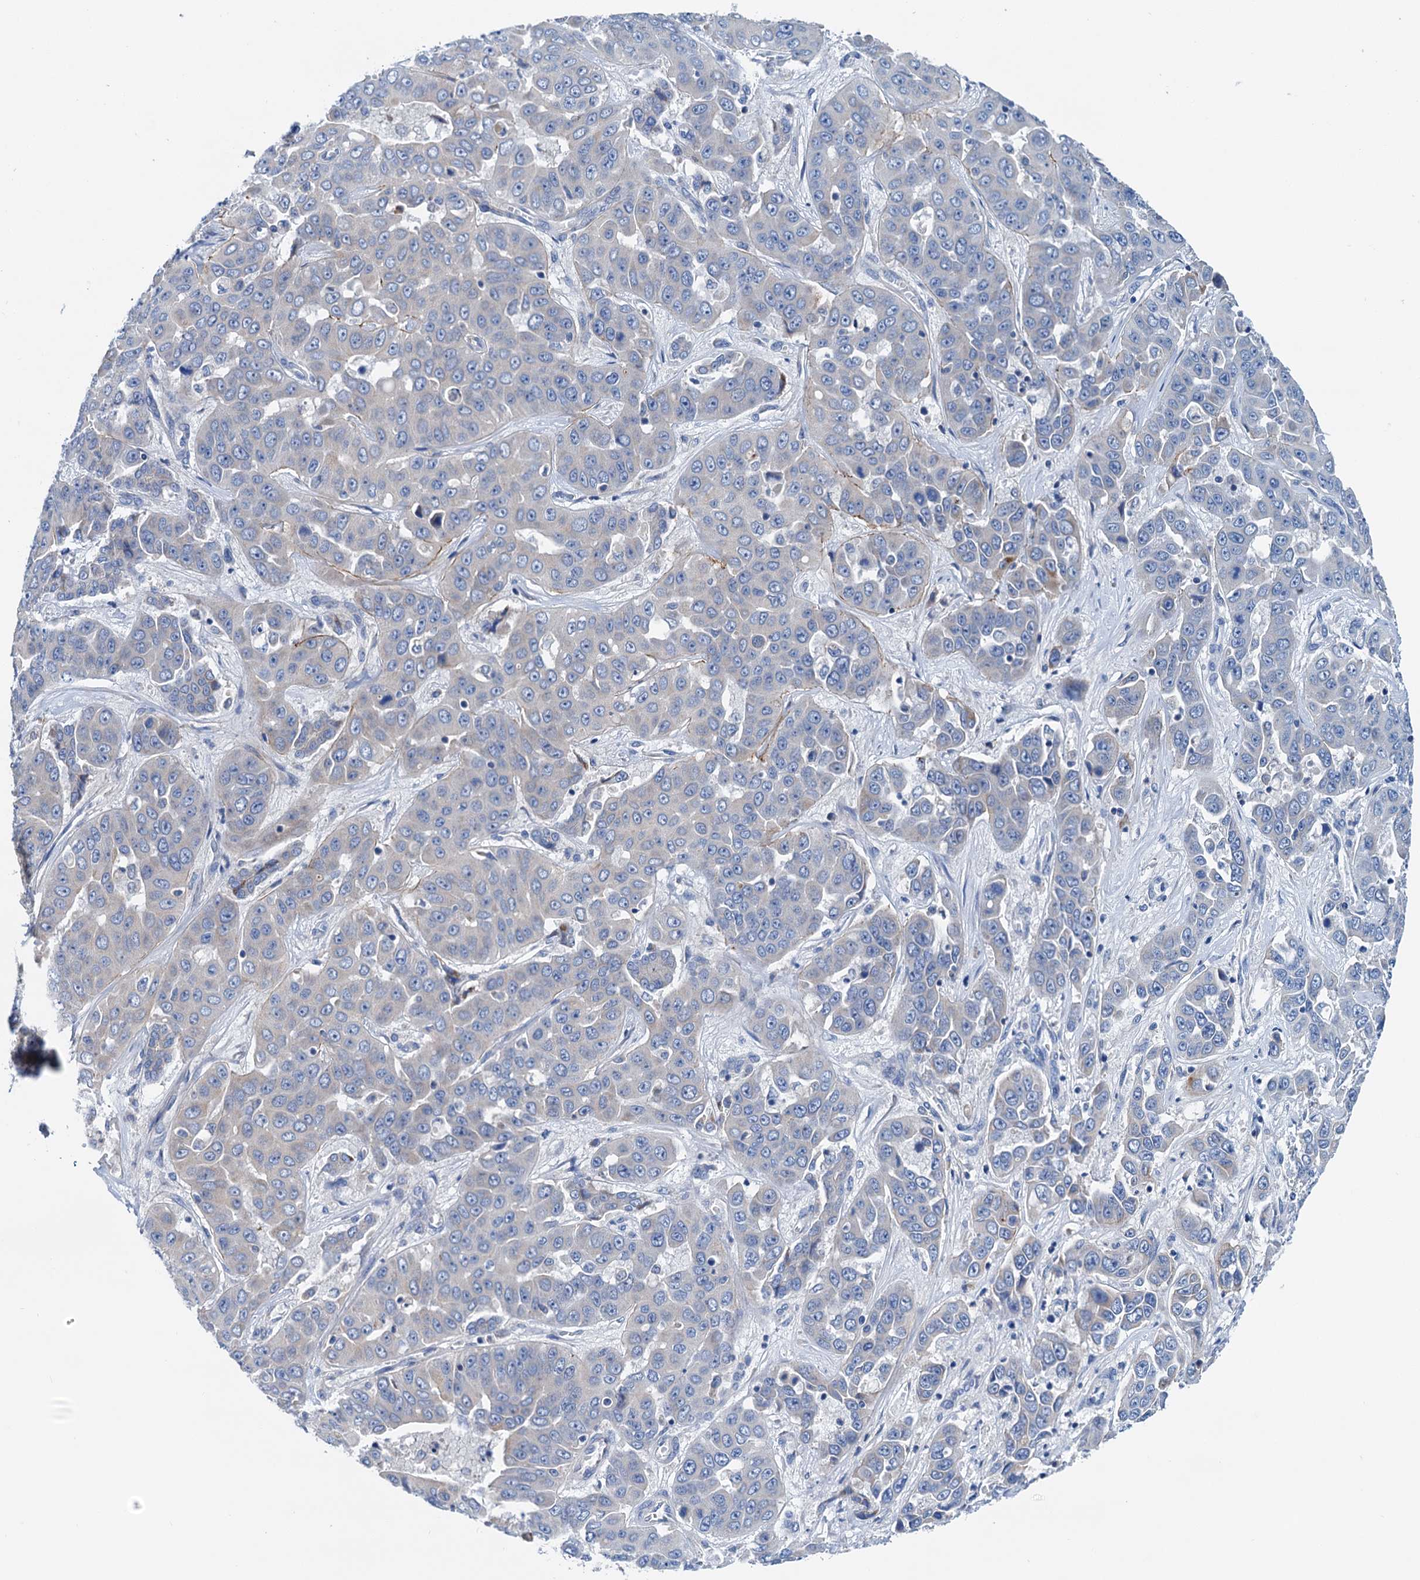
{"staining": {"intensity": "negative", "quantity": "none", "location": "none"}, "tissue": "liver cancer", "cell_type": "Tumor cells", "image_type": "cancer", "snomed": [{"axis": "morphology", "description": "Cholangiocarcinoma"}, {"axis": "topography", "description": "Liver"}], "caption": "A high-resolution photomicrograph shows immunohistochemistry staining of liver cholangiocarcinoma, which shows no significant staining in tumor cells.", "gene": "KNDC1", "patient": {"sex": "female", "age": 52}}